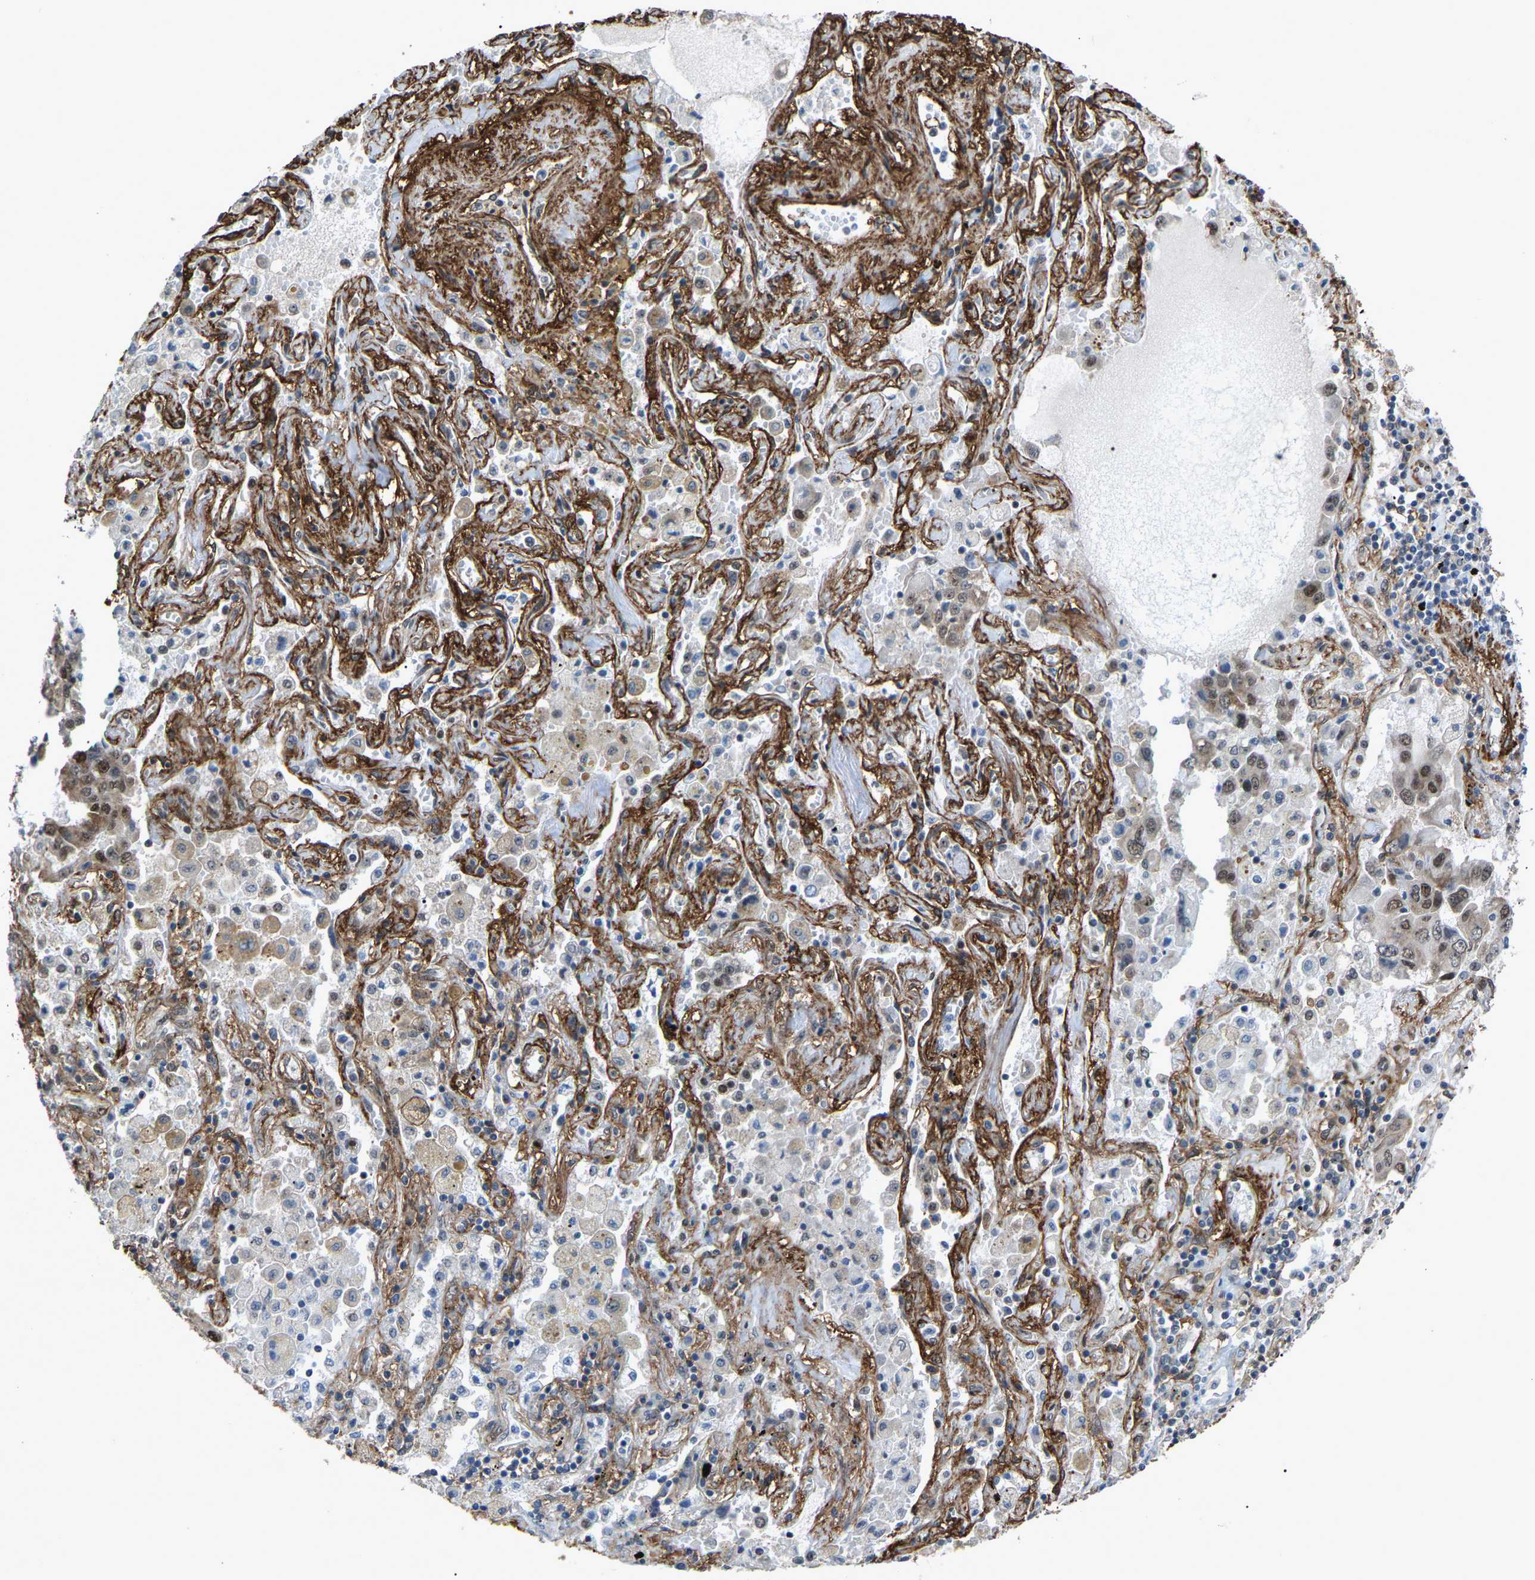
{"staining": {"intensity": "moderate", "quantity": "<25%", "location": "nuclear"}, "tissue": "lung cancer", "cell_type": "Tumor cells", "image_type": "cancer", "snomed": [{"axis": "morphology", "description": "Adenocarcinoma, NOS"}, {"axis": "topography", "description": "Lung"}], "caption": "Human lung cancer stained with a protein marker demonstrates moderate staining in tumor cells.", "gene": "DDX5", "patient": {"sex": "female", "age": 65}}